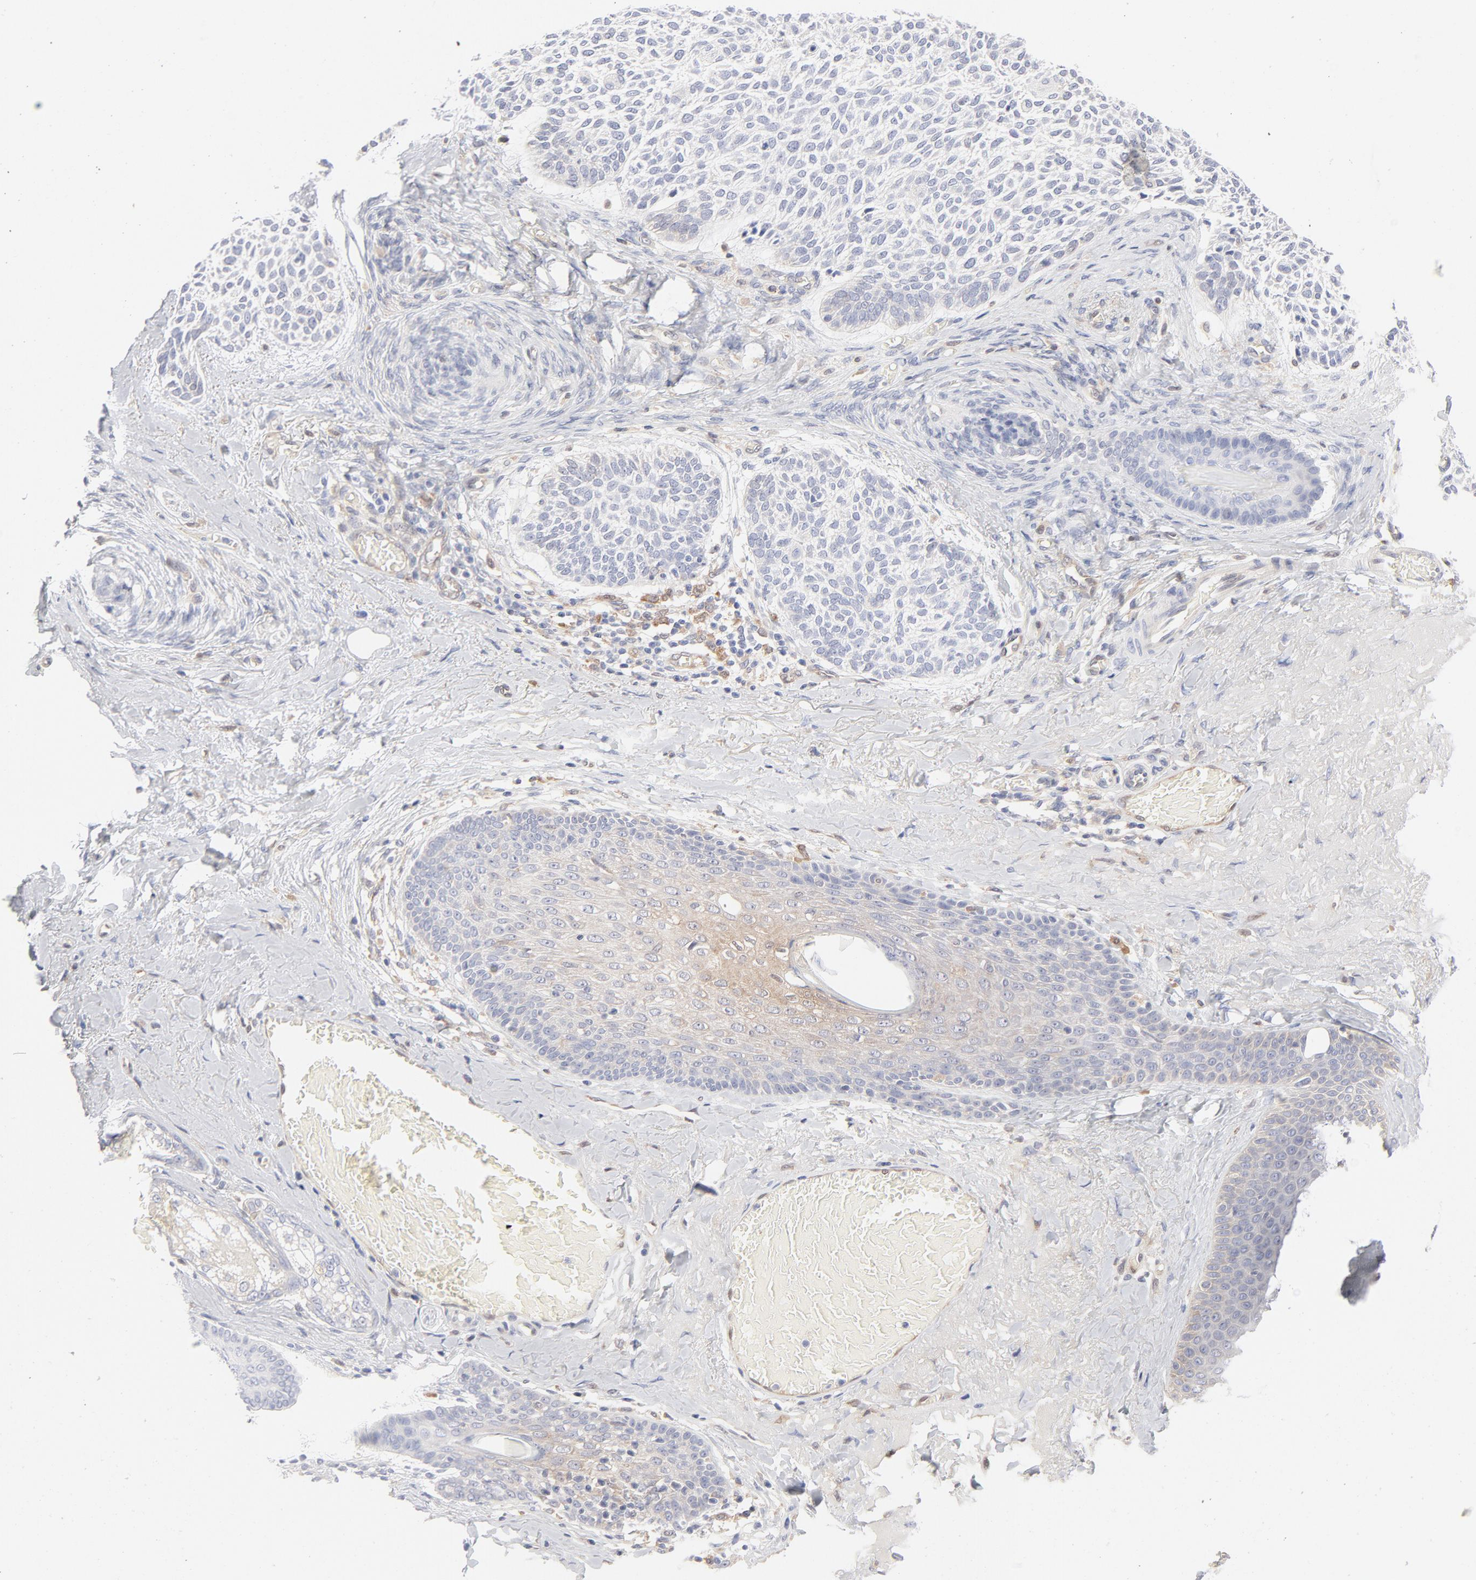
{"staining": {"intensity": "weak", "quantity": "<25%", "location": "cytoplasmic/membranous"}, "tissue": "skin cancer", "cell_type": "Tumor cells", "image_type": "cancer", "snomed": [{"axis": "morphology", "description": "Normal tissue, NOS"}, {"axis": "morphology", "description": "Basal cell carcinoma"}, {"axis": "topography", "description": "Skin"}], "caption": "The histopathology image exhibits no staining of tumor cells in skin basal cell carcinoma.", "gene": "ARRB1", "patient": {"sex": "female", "age": 70}}